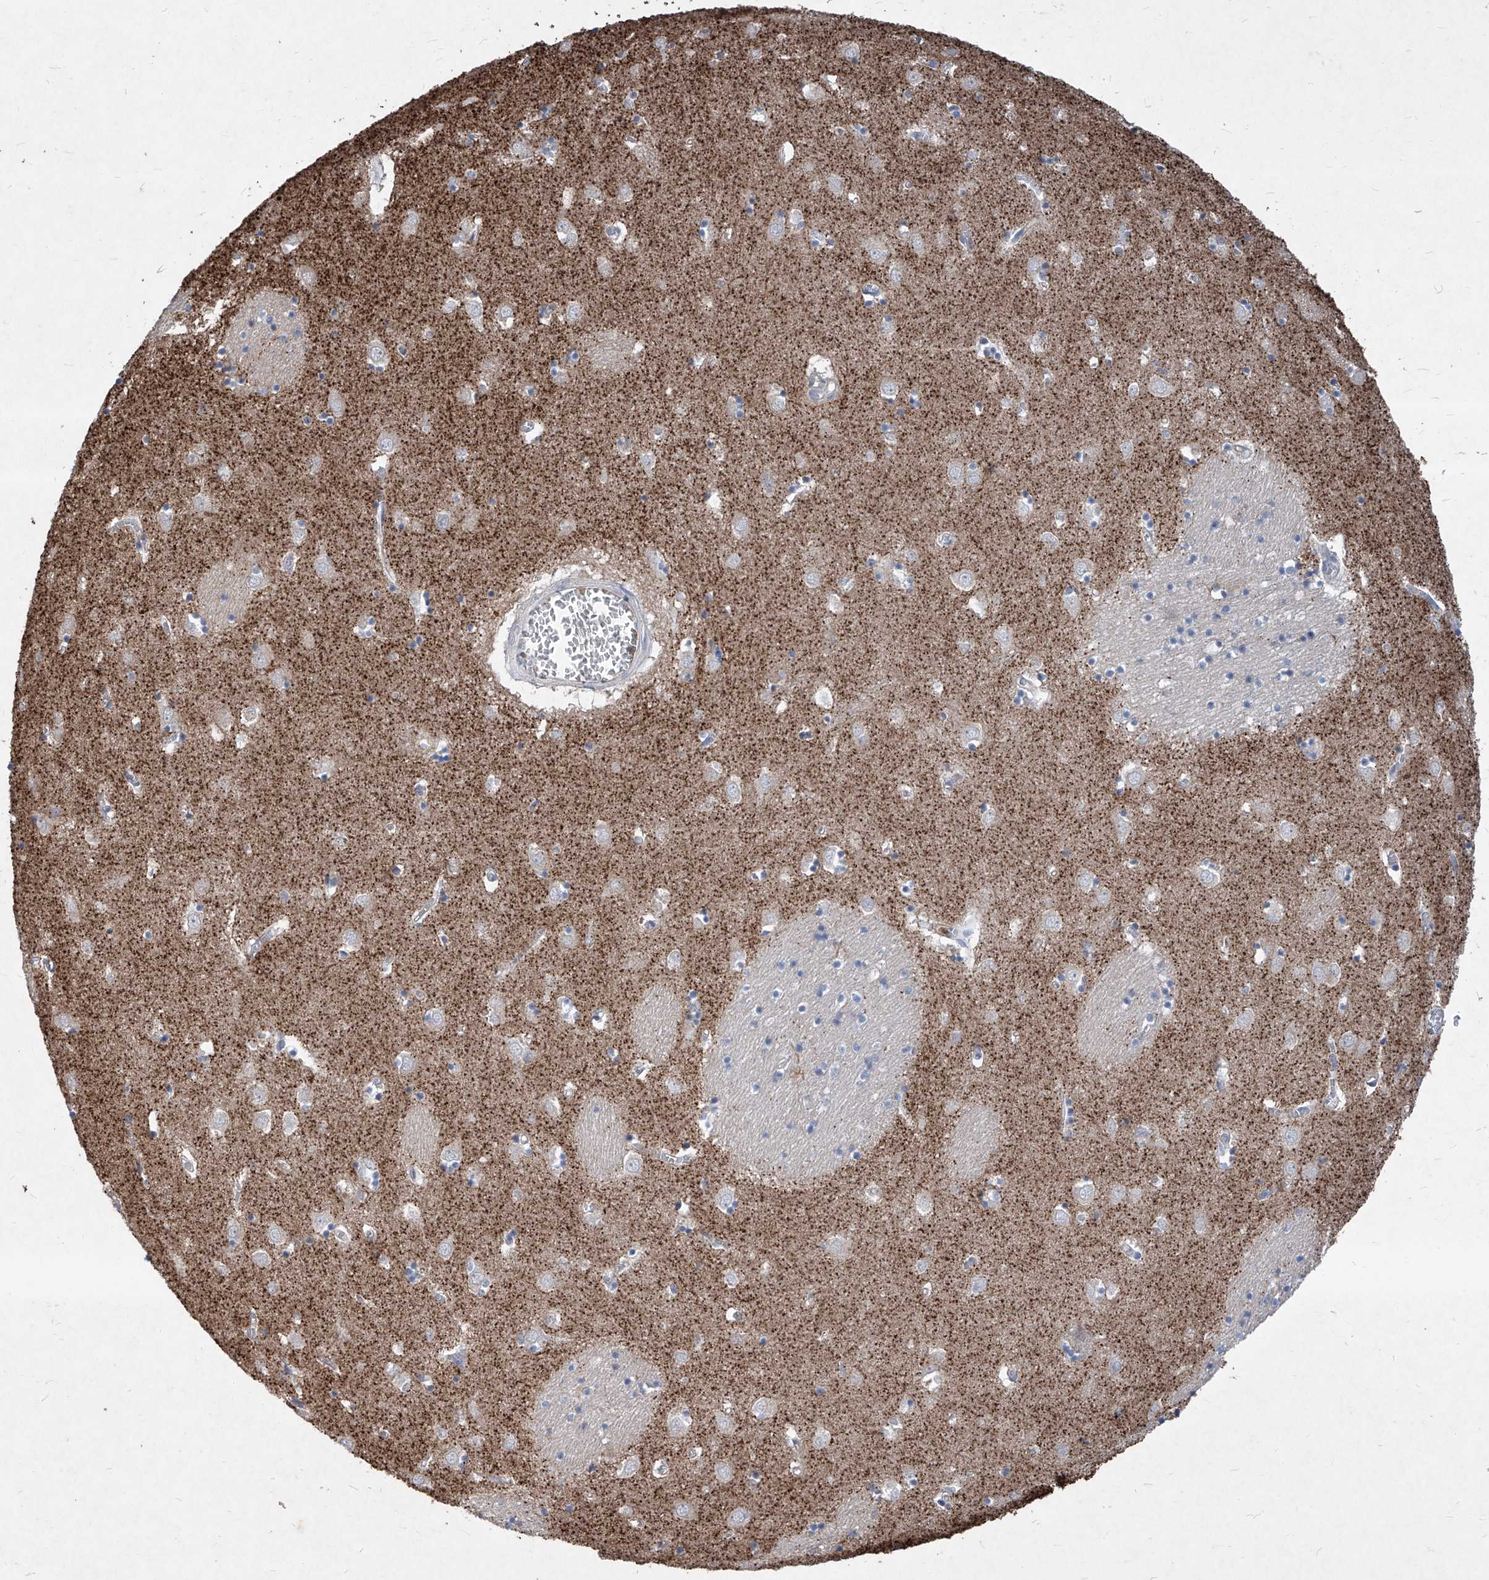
{"staining": {"intensity": "negative", "quantity": "none", "location": "none"}, "tissue": "caudate", "cell_type": "Glial cells", "image_type": "normal", "snomed": [{"axis": "morphology", "description": "Normal tissue, NOS"}, {"axis": "topography", "description": "Lateral ventricle wall"}], "caption": "The photomicrograph demonstrates no significant positivity in glial cells of caudate.", "gene": "SYNGR1", "patient": {"sex": "male", "age": 70}}